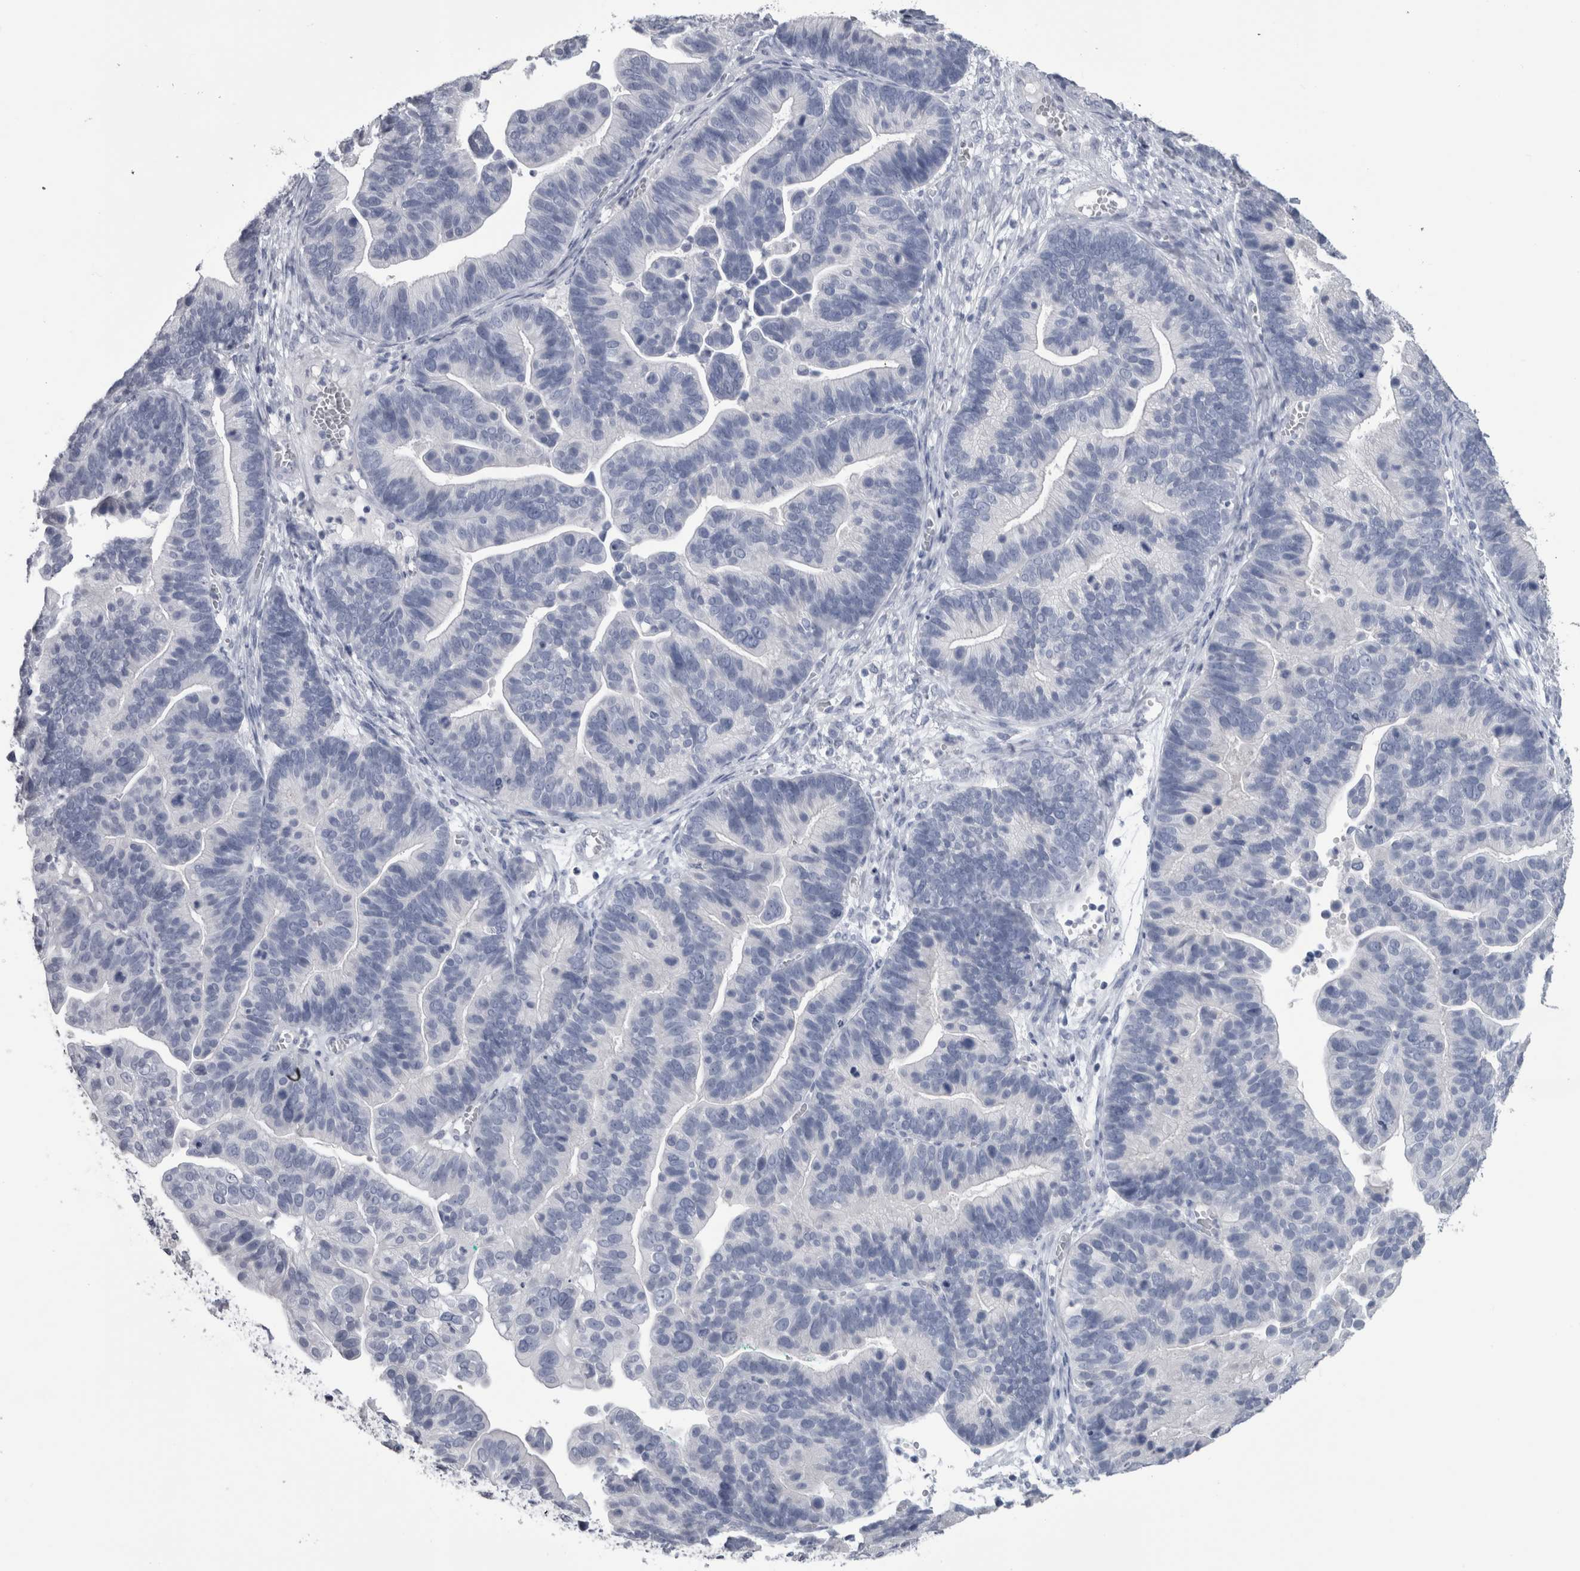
{"staining": {"intensity": "negative", "quantity": "none", "location": "none"}, "tissue": "ovarian cancer", "cell_type": "Tumor cells", "image_type": "cancer", "snomed": [{"axis": "morphology", "description": "Cystadenocarcinoma, serous, NOS"}, {"axis": "topography", "description": "Ovary"}], "caption": "Tumor cells are negative for protein expression in human serous cystadenocarcinoma (ovarian). (Stains: DAB (3,3'-diaminobenzidine) IHC with hematoxylin counter stain, Microscopy: brightfield microscopy at high magnification).", "gene": "PTH", "patient": {"sex": "female", "age": 56}}